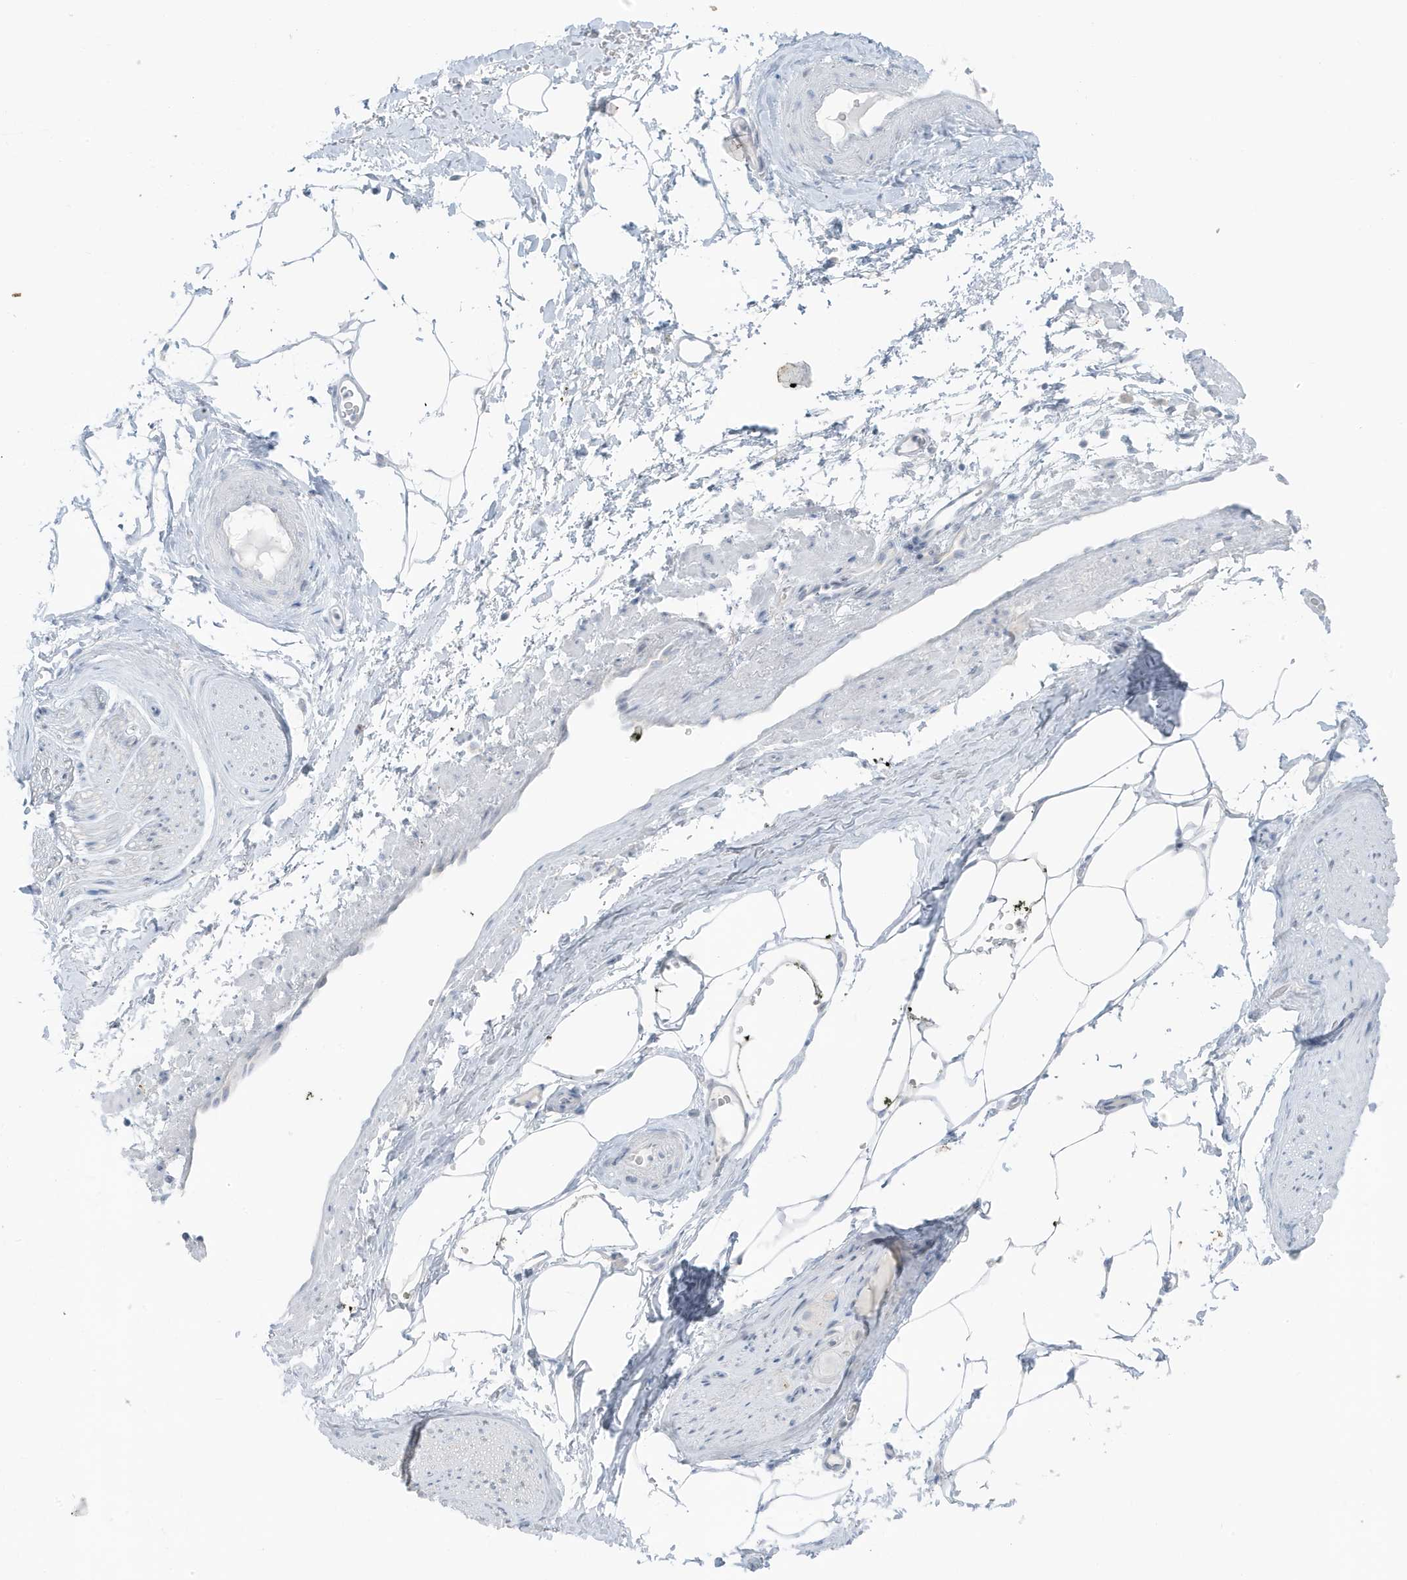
{"staining": {"intensity": "negative", "quantity": "none", "location": "none"}, "tissue": "adipose tissue", "cell_type": "Adipocytes", "image_type": "normal", "snomed": [{"axis": "morphology", "description": "Normal tissue, NOS"}, {"axis": "morphology", "description": "Adenocarcinoma, Low grade"}, {"axis": "topography", "description": "Prostate"}, {"axis": "topography", "description": "Peripheral nerve tissue"}], "caption": "Immunohistochemical staining of unremarkable adipose tissue demonstrates no significant staining in adipocytes. Brightfield microscopy of immunohistochemistry stained with DAB (brown) and hematoxylin (blue), captured at high magnification.", "gene": "ZFP64", "patient": {"sex": "male", "age": 63}}